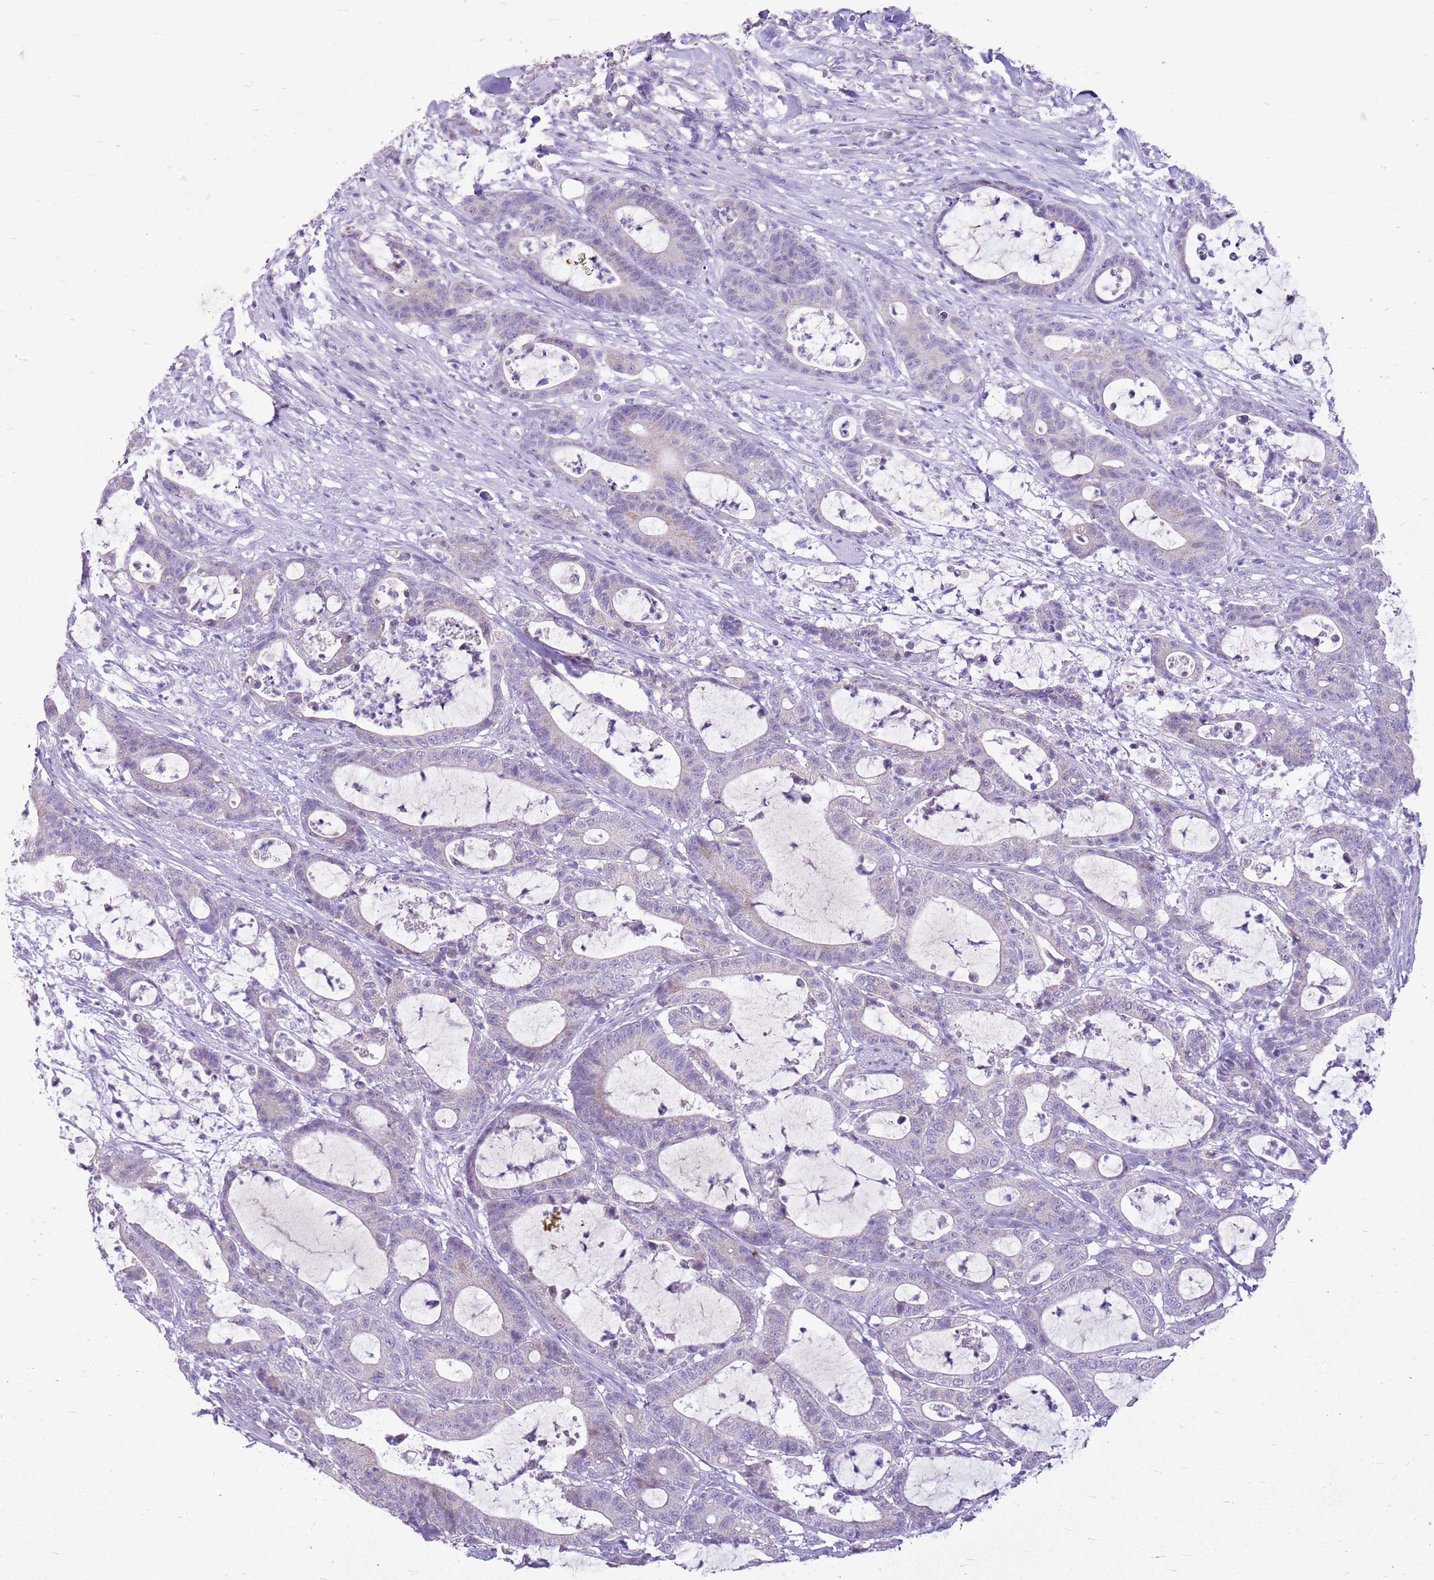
{"staining": {"intensity": "negative", "quantity": "none", "location": "none"}, "tissue": "colorectal cancer", "cell_type": "Tumor cells", "image_type": "cancer", "snomed": [{"axis": "morphology", "description": "Adenocarcinoma, NOS"}, {"axis": "topography", "description": "Colon"}], "caption": "Protein analysis of adenocarcinoma (colorectal) reveals no significant expression in tumor cells.", "gene": "FABP2", "patient": {"sex": "female", "age": 84}}